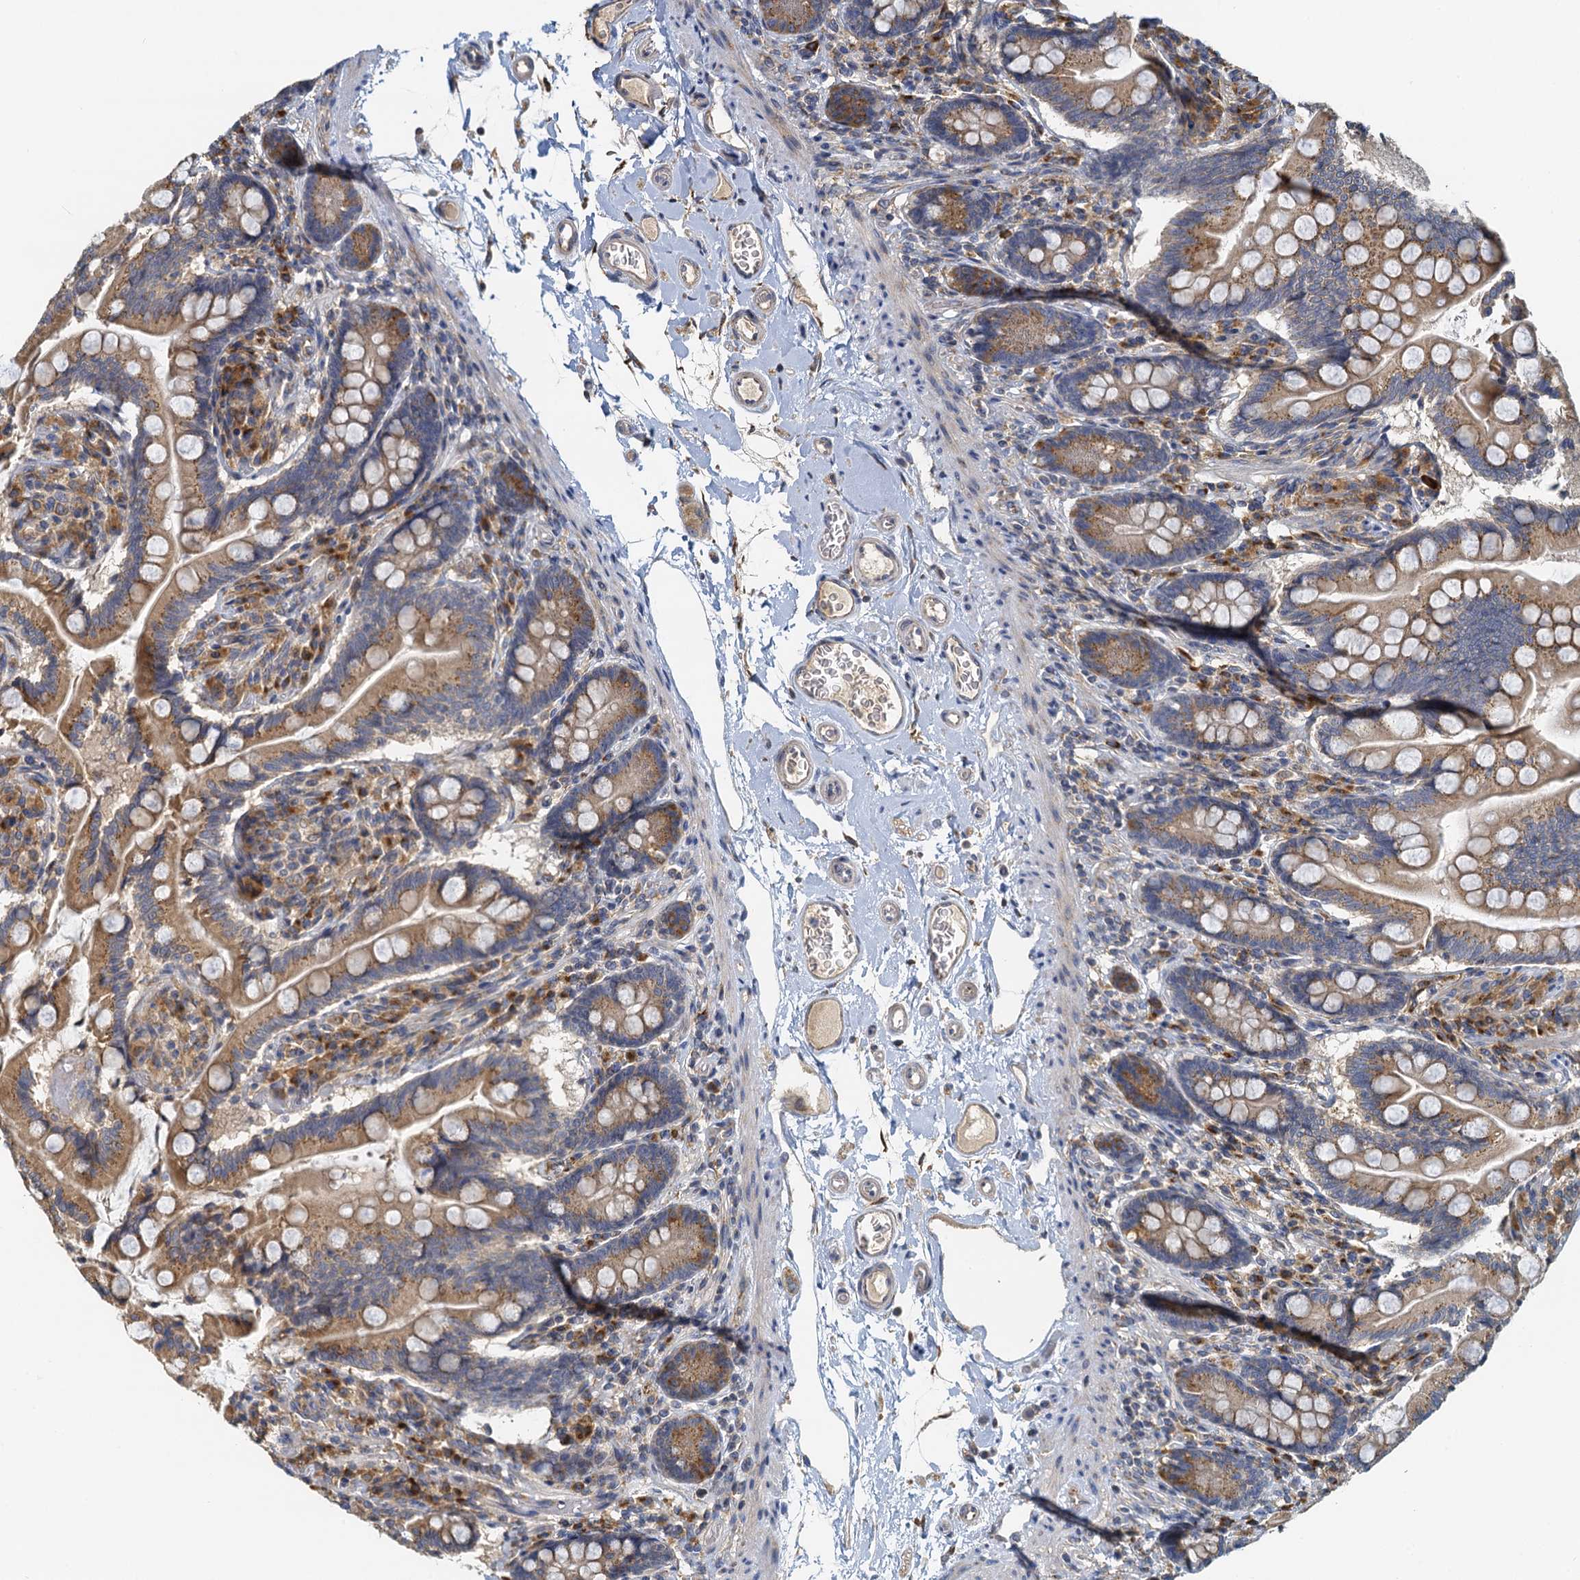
{"staining": {"intensity": "moderate", "quantity": ">75%", "location": "cytoplasmic/membranous"}, "tissue": "small intestine", "cell_type": "Glandular cells", "image_type": "normal", "snomed": [{"axis": "morphology", "description": "Normal tissue, NOS"}, {"axis": "topography", "description": "Small intestine"}], "caption": "The immunohistochemical stain labels moderate cytoplasmic/membranous staining in glandular cells of normal small intestine.", "gene": "NKAPD1", "patient": {"sex": "female", "age": 64}}